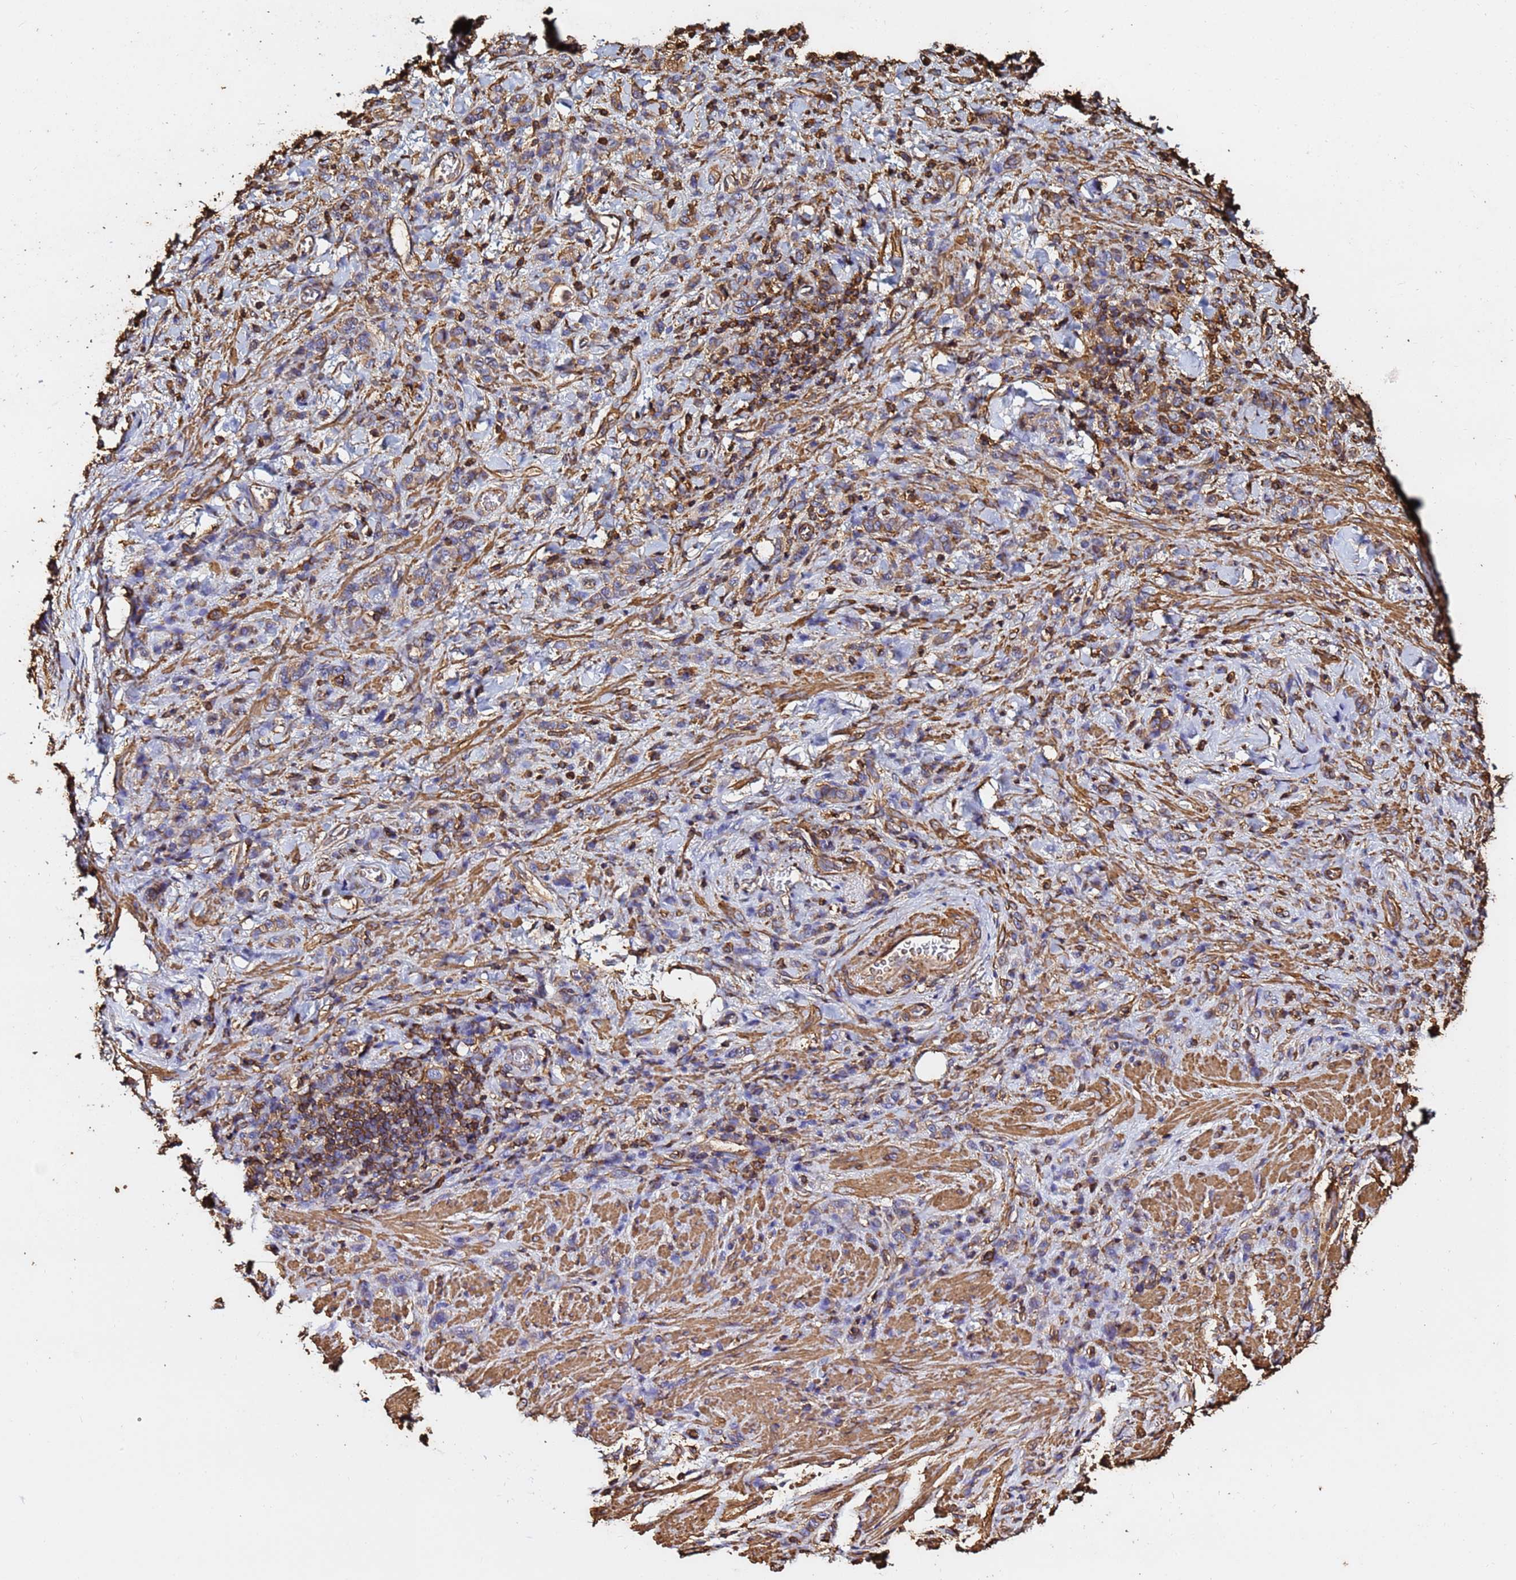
{"staining": {"intensity": "moderate", "quantity": ">75%", "location": "cytoplasmic/membranous"}, "tissue": "stomach cancer", "cell_type": "Tumor cells", "image_type": "cancer", "snomed": [{"axis": "morphology", "description": "Adenocarcinoma, NOS"}, {"axis": "topography", "description": "Stomach"}], "caption": "This image exhibits immunohistochemistry (IHC) staining of stomach cancer, with medium moderate cytoplasmic/membranous expression in about >75% of tumor cells.", "gene": "ACTB", "patient": {"sex": "male", "age": 77}}